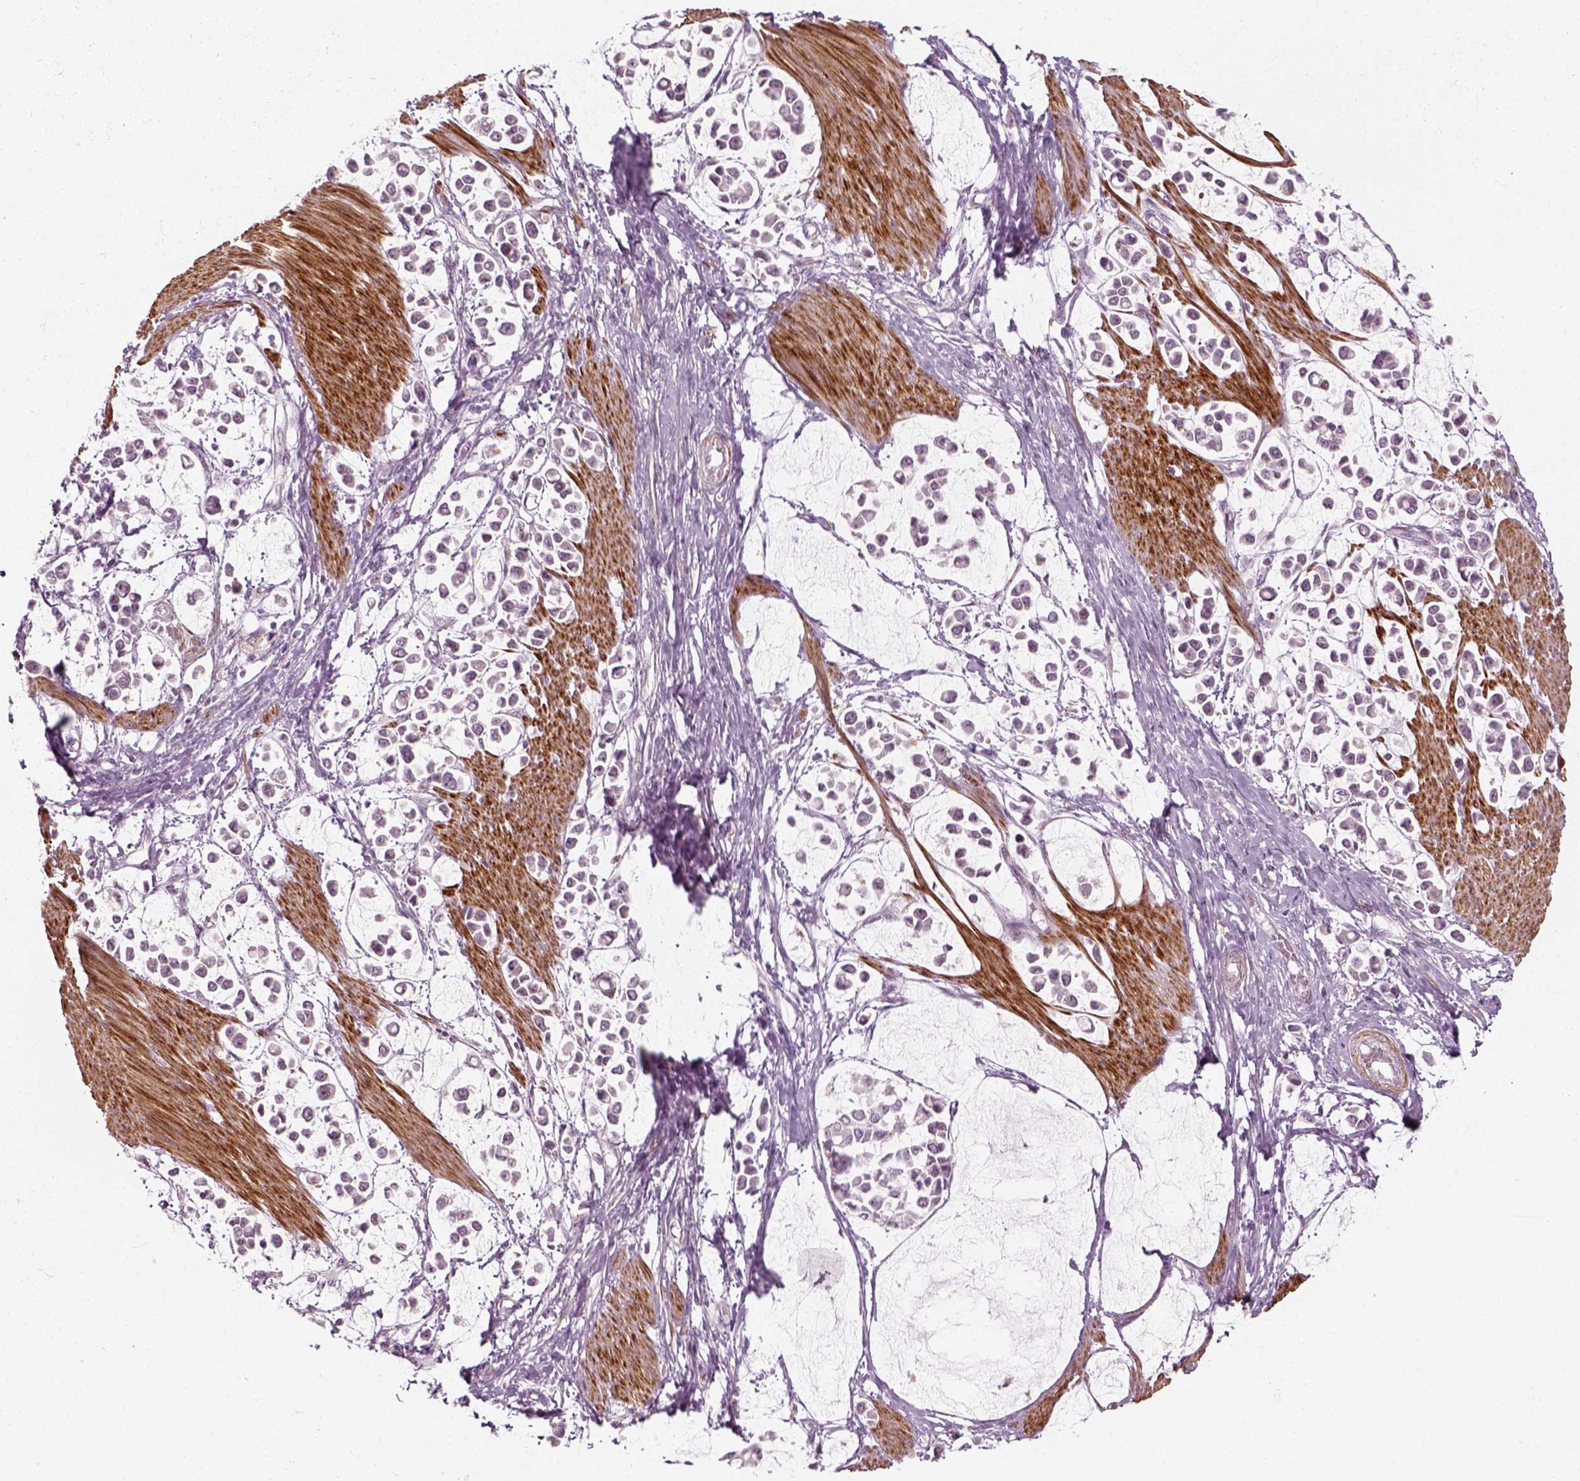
{"staining": {"intensity": "negative", "quantity": "none", "location": "none"}, "tissue": "stomach cancer", "cell_type": "Tumor cells", "image_type": "cancer", "snomed": [{"axis": "morphology", "description": "Adenocarcinoma, NOS"}, {"axis": "topography", "description": "Stomach"}], "caption": "IHC photomicrograph of human adenocarcinoma (stomach) stained for a protein (brown), which displays no positivity in tumor cells.", "gene": "MLIP", "patient": {"sex": "male", "age": 82}}